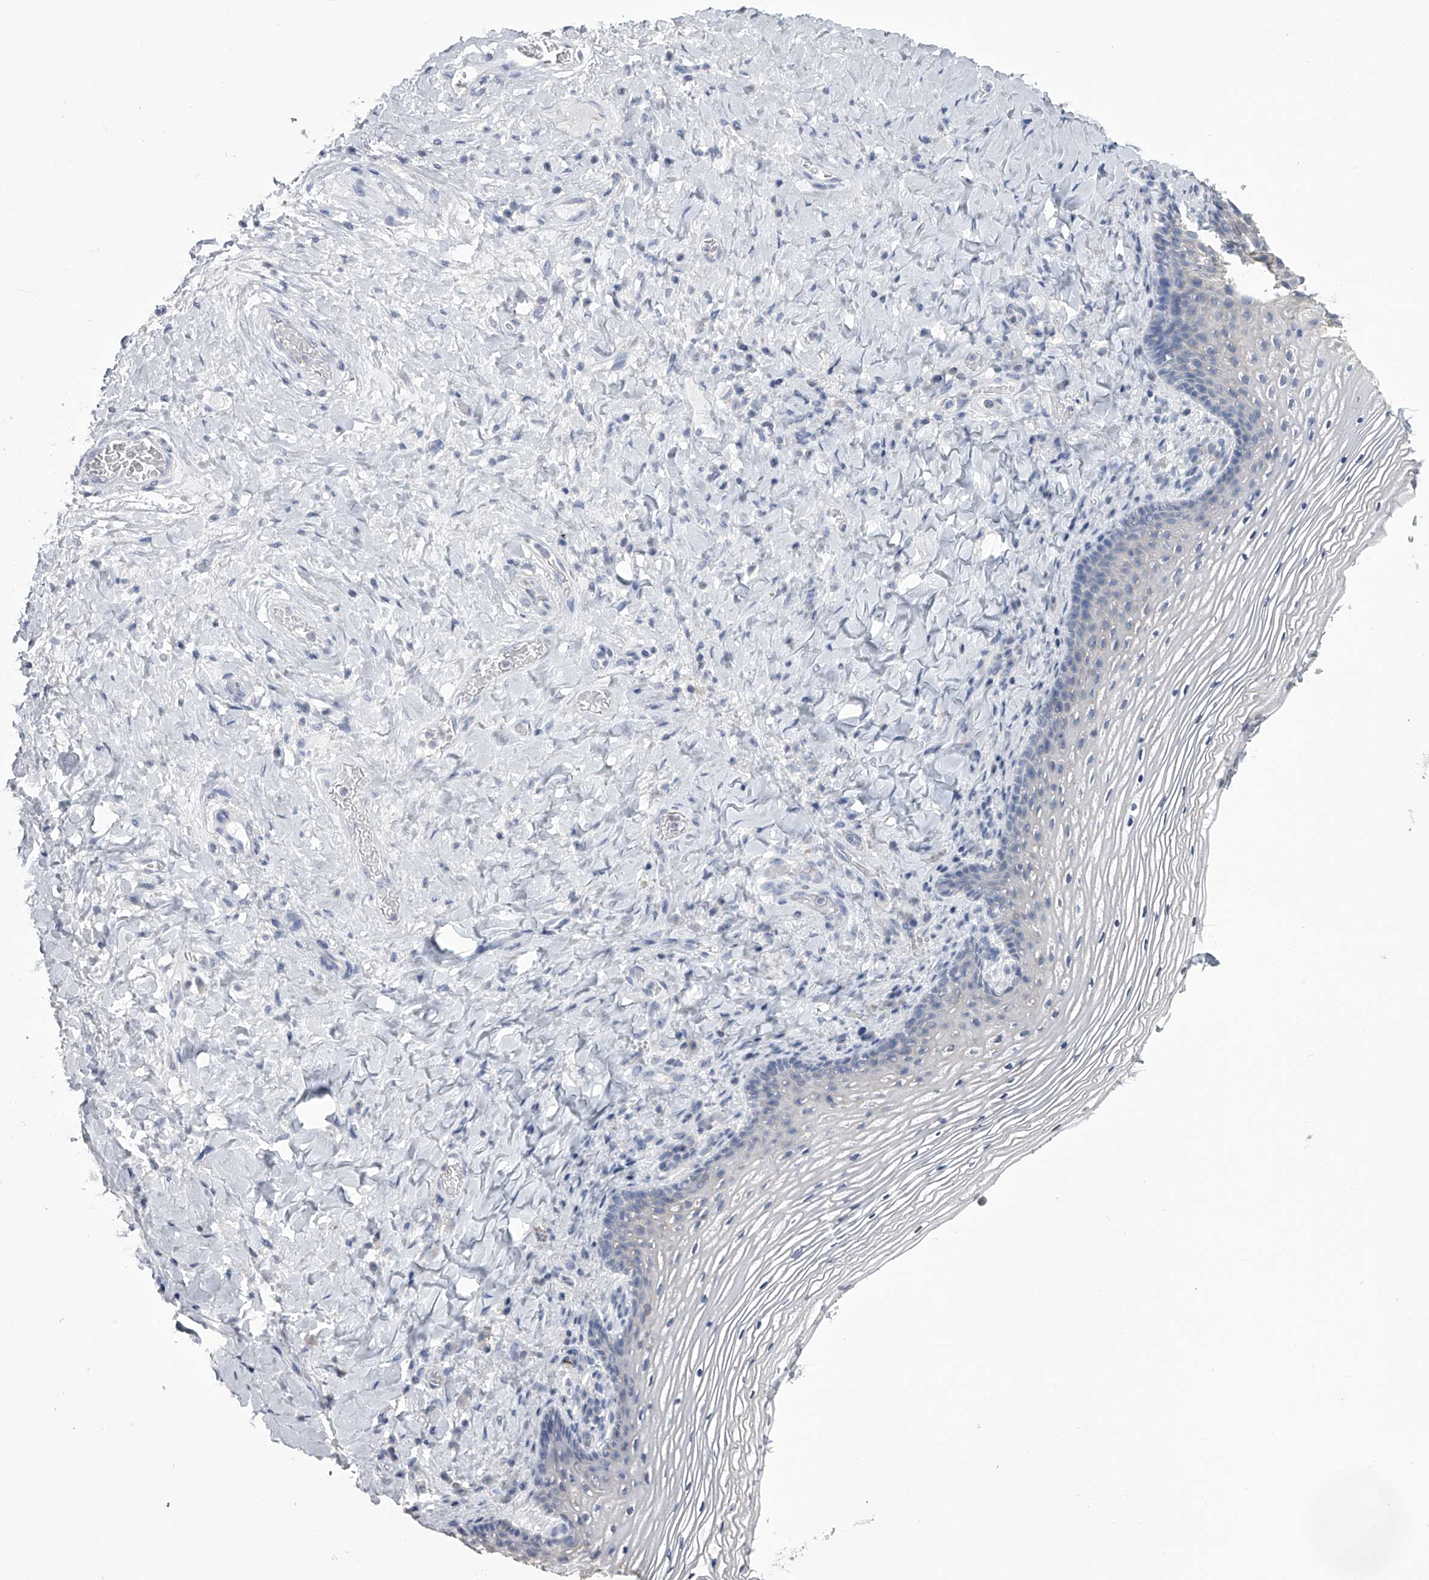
{"staining": {"intensity": "negative", "quantity": "none", "location": "none"}, "tissue": "vagina", "cell_type": "Squamous epithelial cells", "image_type": "normal", "snomed": [{"axis": "morphology", "description": "Normal tissue, NOS"}, {"axis": "topography", "description": "Vagina"}], "caption": "Immunohistochemistry image of normal human vagina stained for a protein (brown), which reveals no staining in squamous epithelial cells.", "gene": "TASP1", "patient": {"sex": "female", "age": 60}}